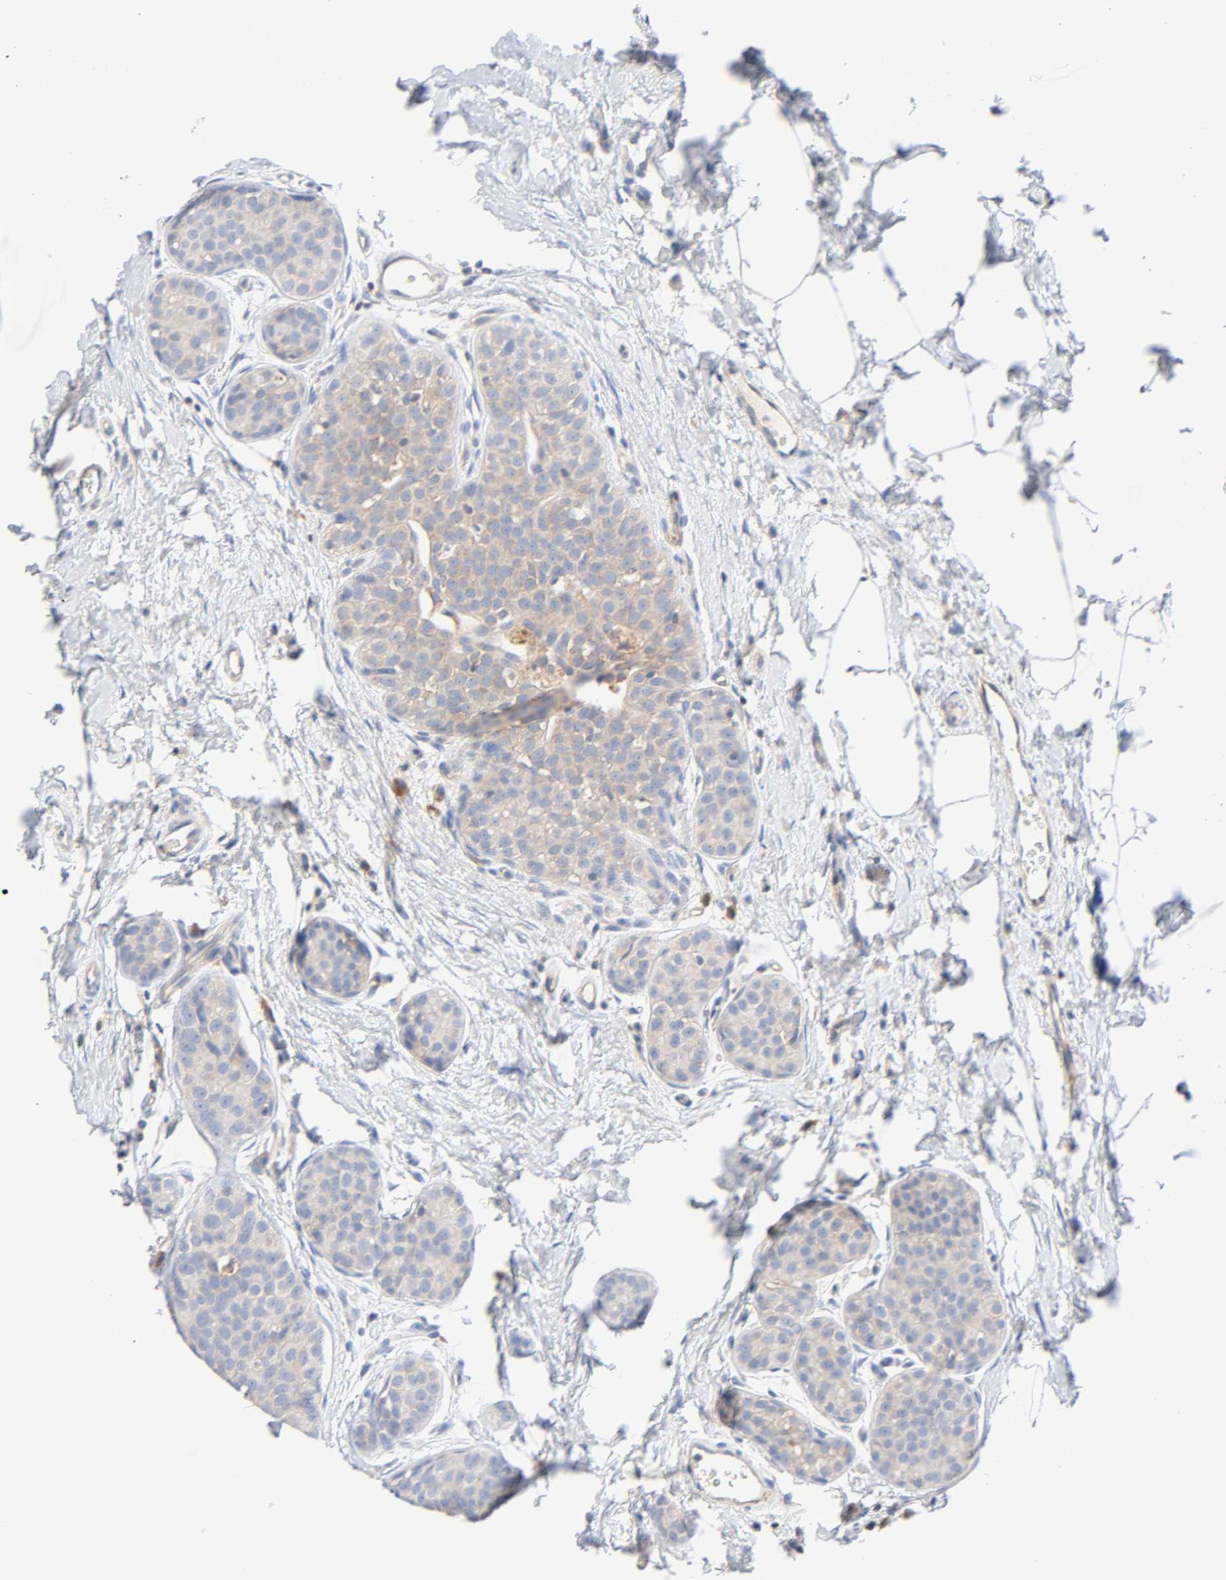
{"staining": {"intensity": "weak", "quantity": ">75%", "location": "cytoplasmic/membranous"}, "tissue": "breast cancer", "cell_type": "Tumor cells", "image_type": "cancer", "snomed": [{"axis": "morphology", "description": "Lobular carcinoma, in situ"}, {"axis": "morphology", "description": "Lobular carcinoma"}, {"axis": "topography", "description": "Breast"}], "caption": "Approximately >75% of tumor cells in breast lobular carcinoma reveal weak cytoplasmic/membranous protein expression as visualized by brown immunohistochemical staining.", "gene": "MALT1", "patient": {"sex": "female", "age": 41}}